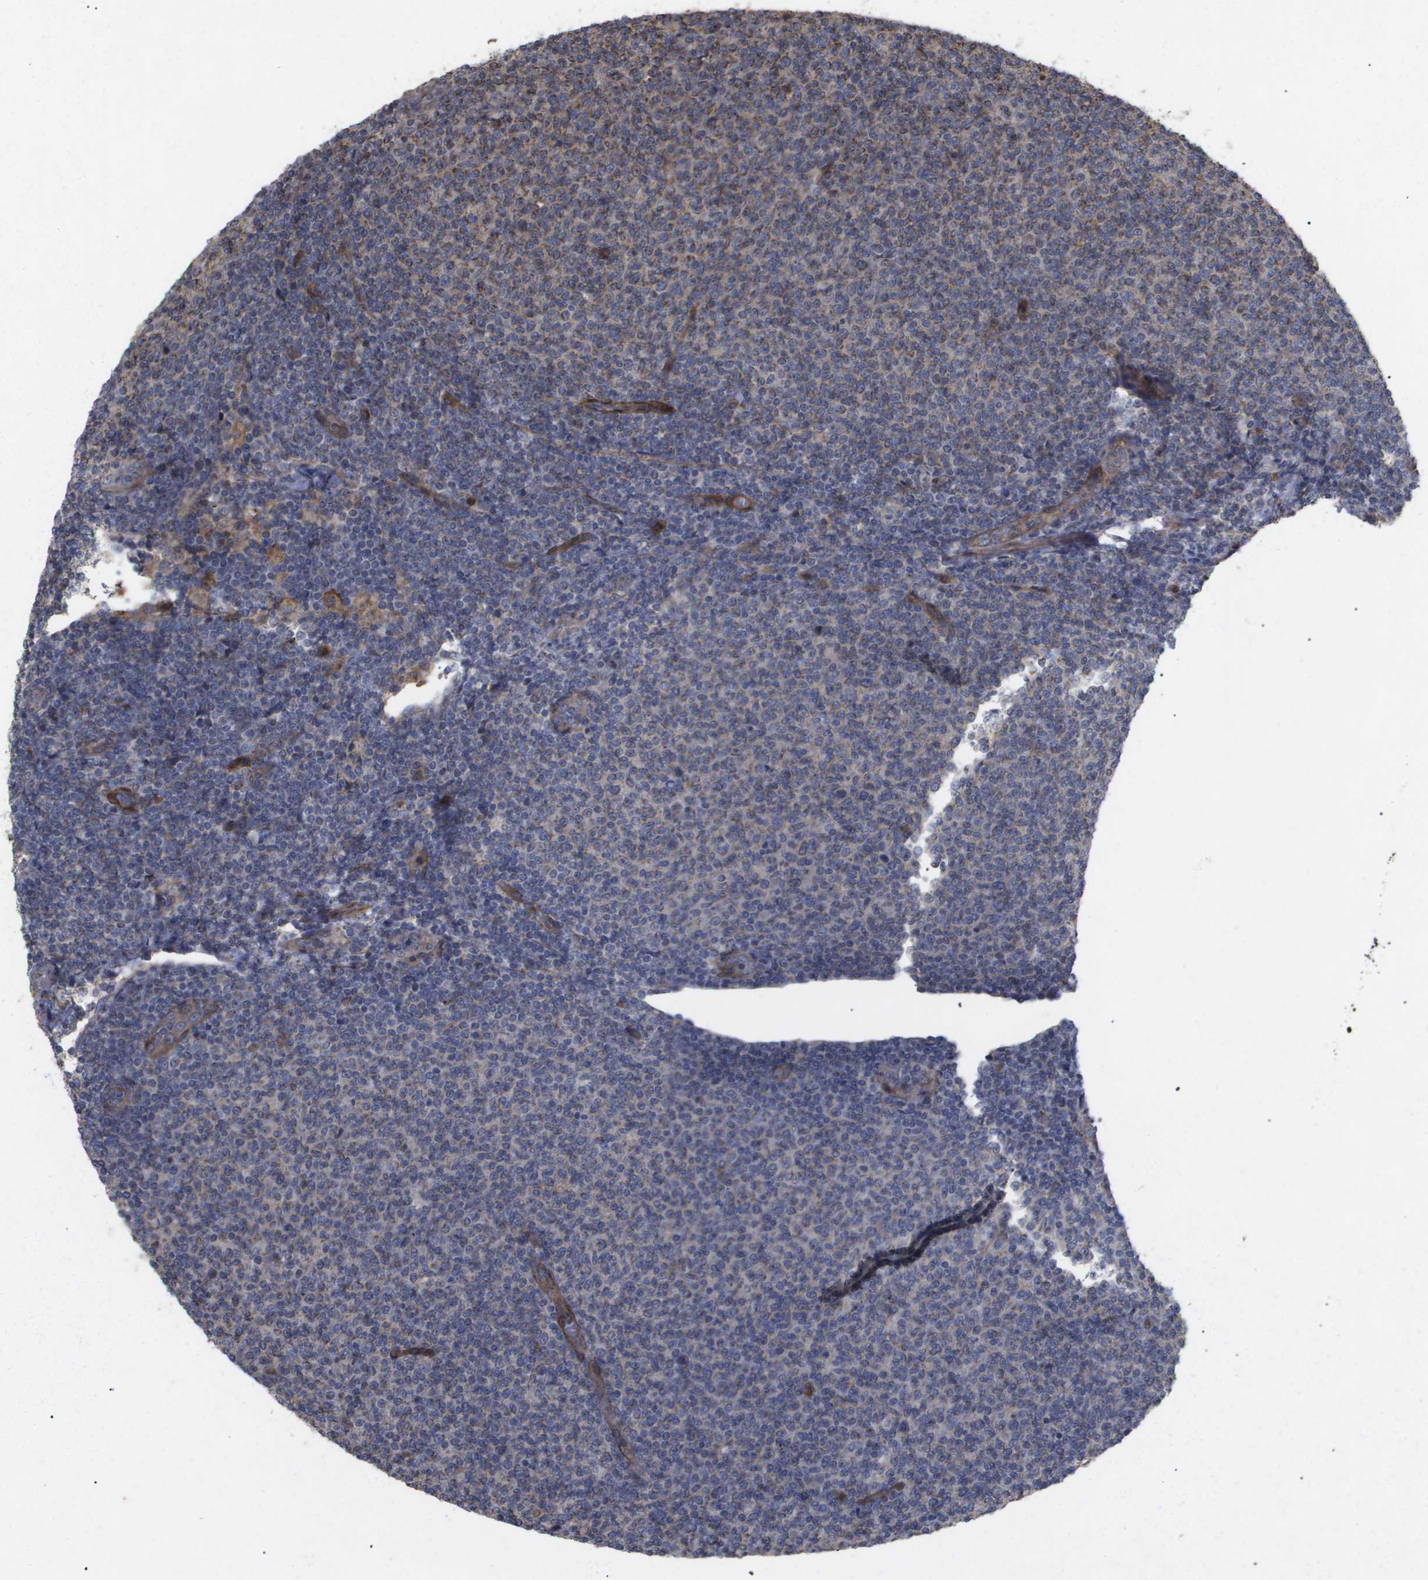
{"staining": {"intensity": "weak", "quantity": "<25%", "location": "cytoplasmic/membranous"}, "tissue": "lymphoma", "cell_type": "Tumor cells", "image_type": "cancer", "snomed": [{"axis": "morphology", "description": "Malignant lymphoma, non-Hodgkin's type, Low grade"}, {"axis": "topography", "description": "Lymph node"}], "caption": "Tumor cells are negative for protein expression in human lymphoma.", "gene": "TNS1", "patient": {"sex": "male", "age": 66}}